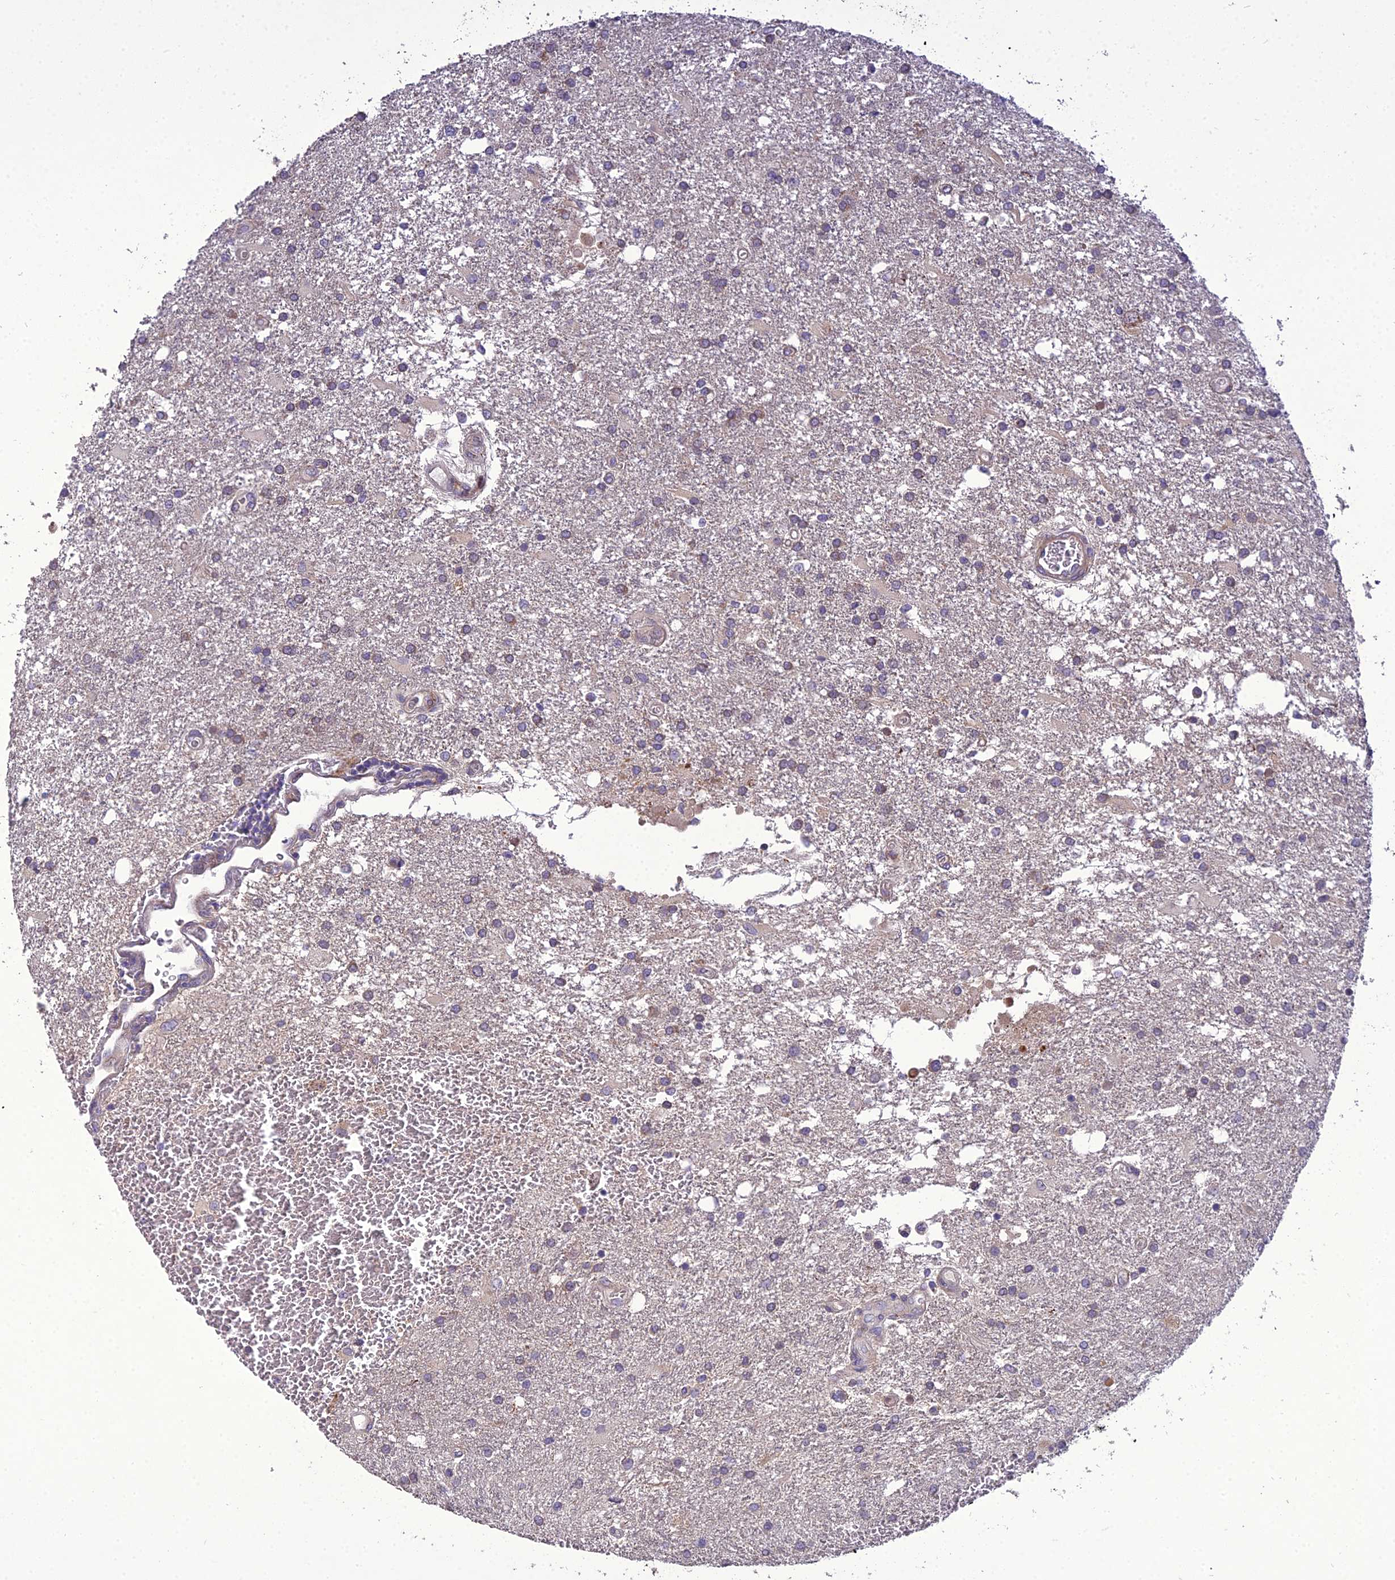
{"staining": {"intensity": "negative", "quantity": "none", "location": "none"}, "tissue": "glioma", "cell_type": "Tumor cells", "image_type": "cancer", "snomed": [{"axis": "morphology", "description": "Glioma, malignant, Low grade"}, {"axis": "topography", "description": "Brain"}], "caption": "This is an IHC histopathology image of human glioma. There is no expression in tumor cells.", "gene": "ADIPOR2", "patient": {"sex": "male", "age": 66}}